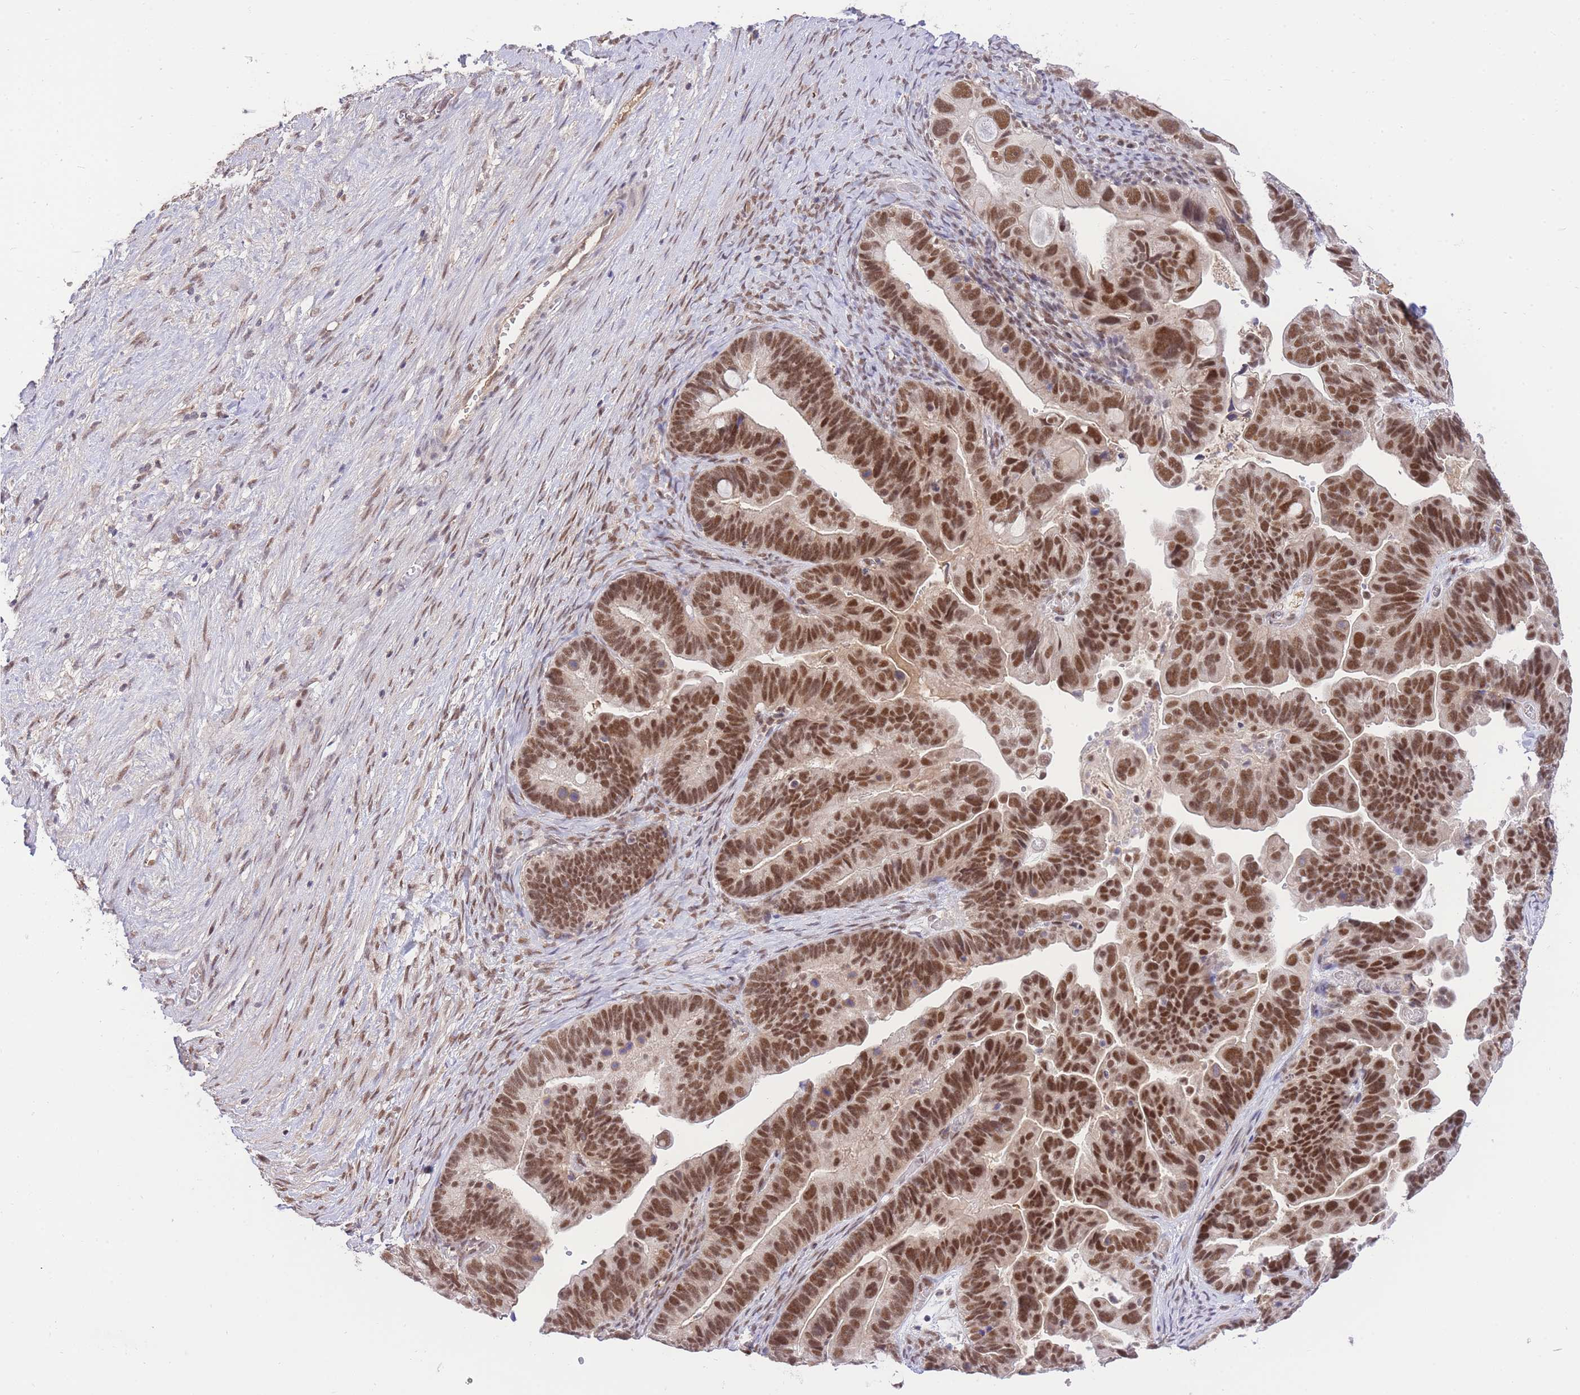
{"staining": {"intensity": "strong", "quantity": ">75%", "location": "nuclear"}, "tissue": "ovarian cancer", "cell_type": "Tumor cells", "image_type": "cancer", "snomed": [{"axis": "morphology", "description": "Cystadenocarcinoma, serous, NOS"}, {"axis": "topography", "description": "Ovary"}], "caption": "IHC (DAB) staining of ovarian cancer (serous cystadenocarcinoma) shows strong nuclear protein positivity in approximately >75% of tumor cells.", "gene": "UBXN7", "patient": {"sex": "female", "age": 56}}